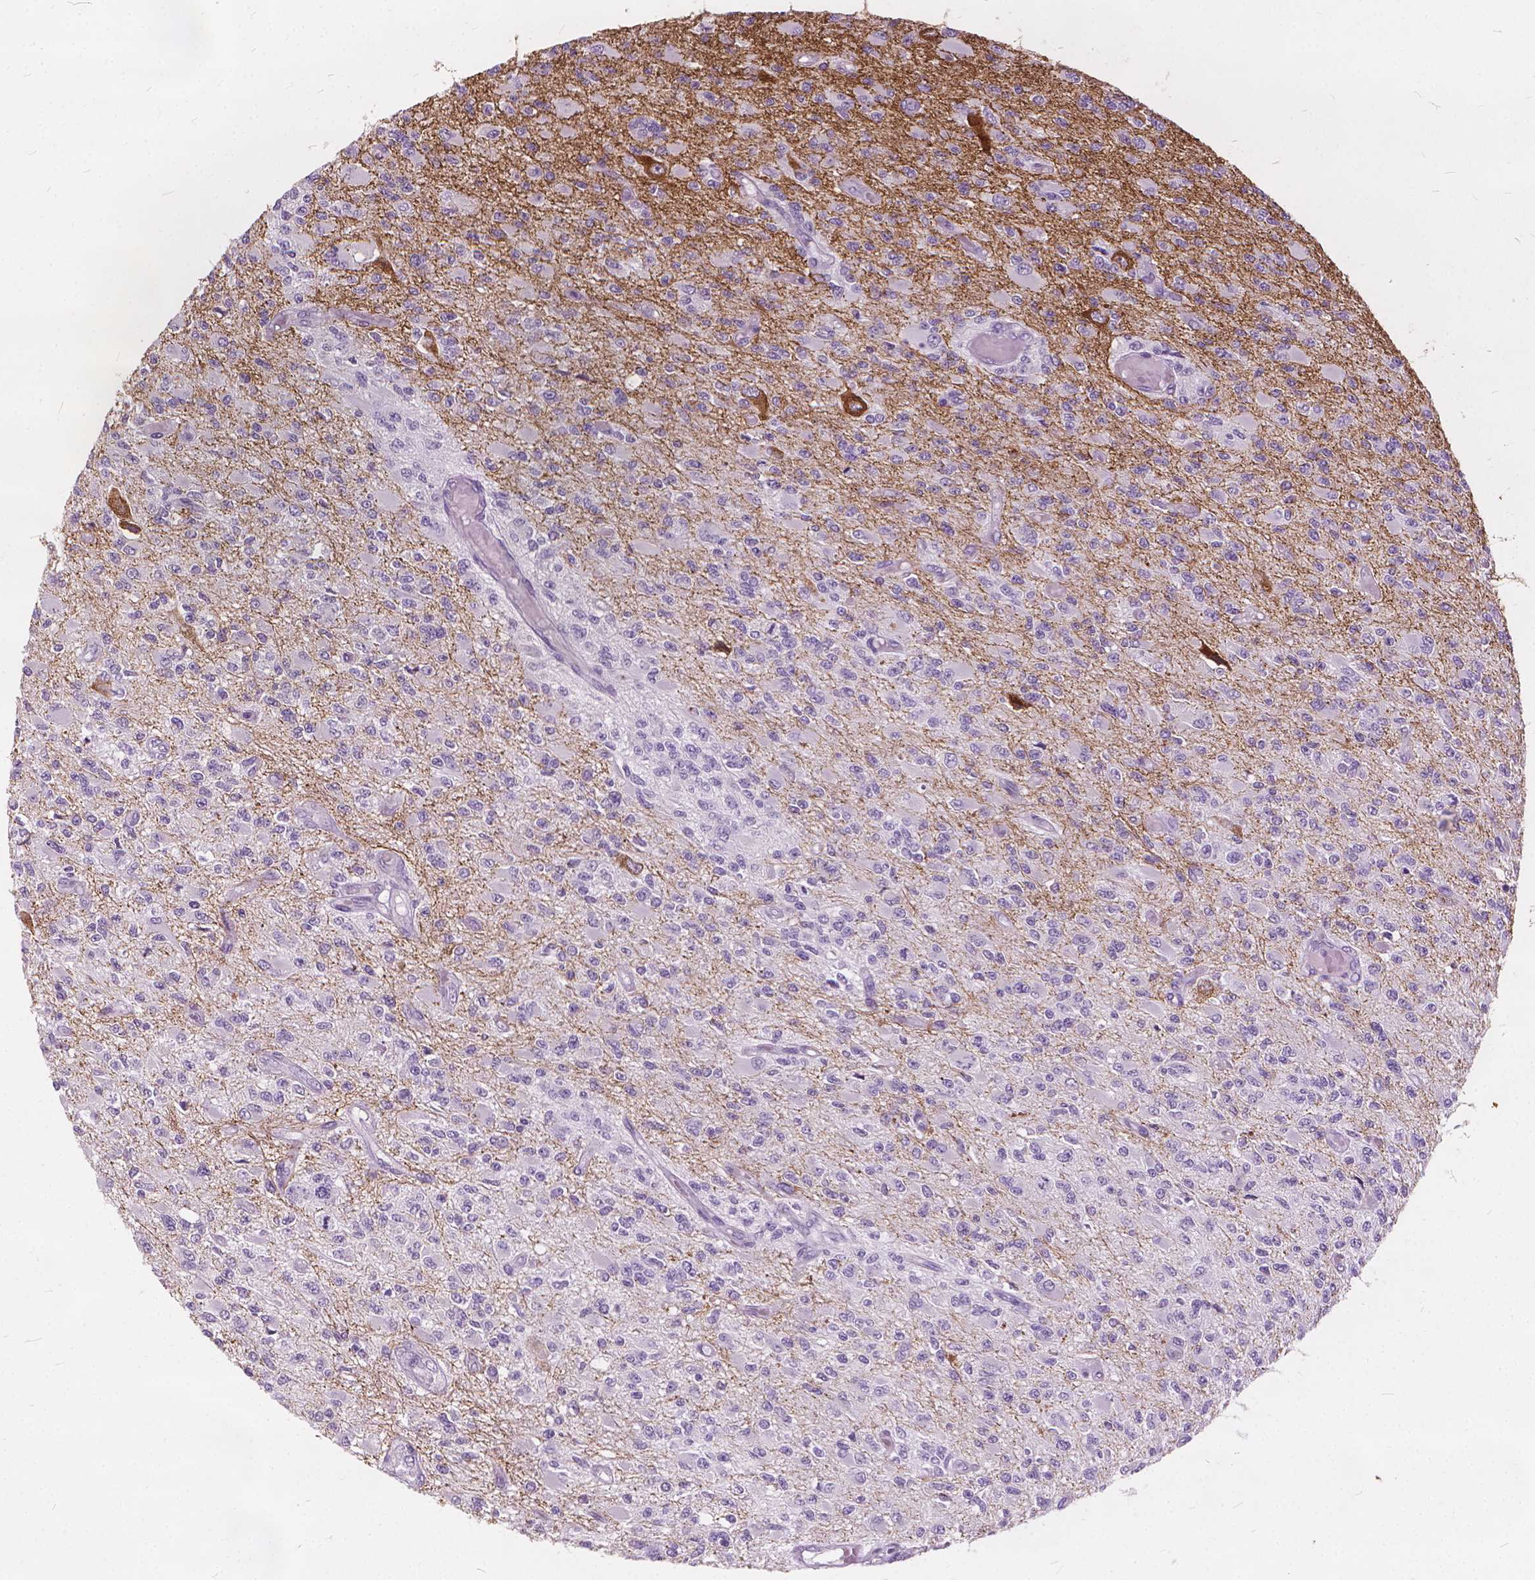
{"staining": {"intensity": "negative", "quantity": "none", "location": "none"}, "tissue": "glioma", "cell_type": "Tumor cells", "image_type": "cancer", "snomed": [{"axis": "morphology", "description": "Glioma, malignant, High grade"}, {"axis": "topography", "description": "Brain"}], "caption": "Immunohistochemical staining of glioma demonstrates no significant positivity in tumor cells.", "gene": "DNM1", "patient": {"sex": "female", "age": 63}}